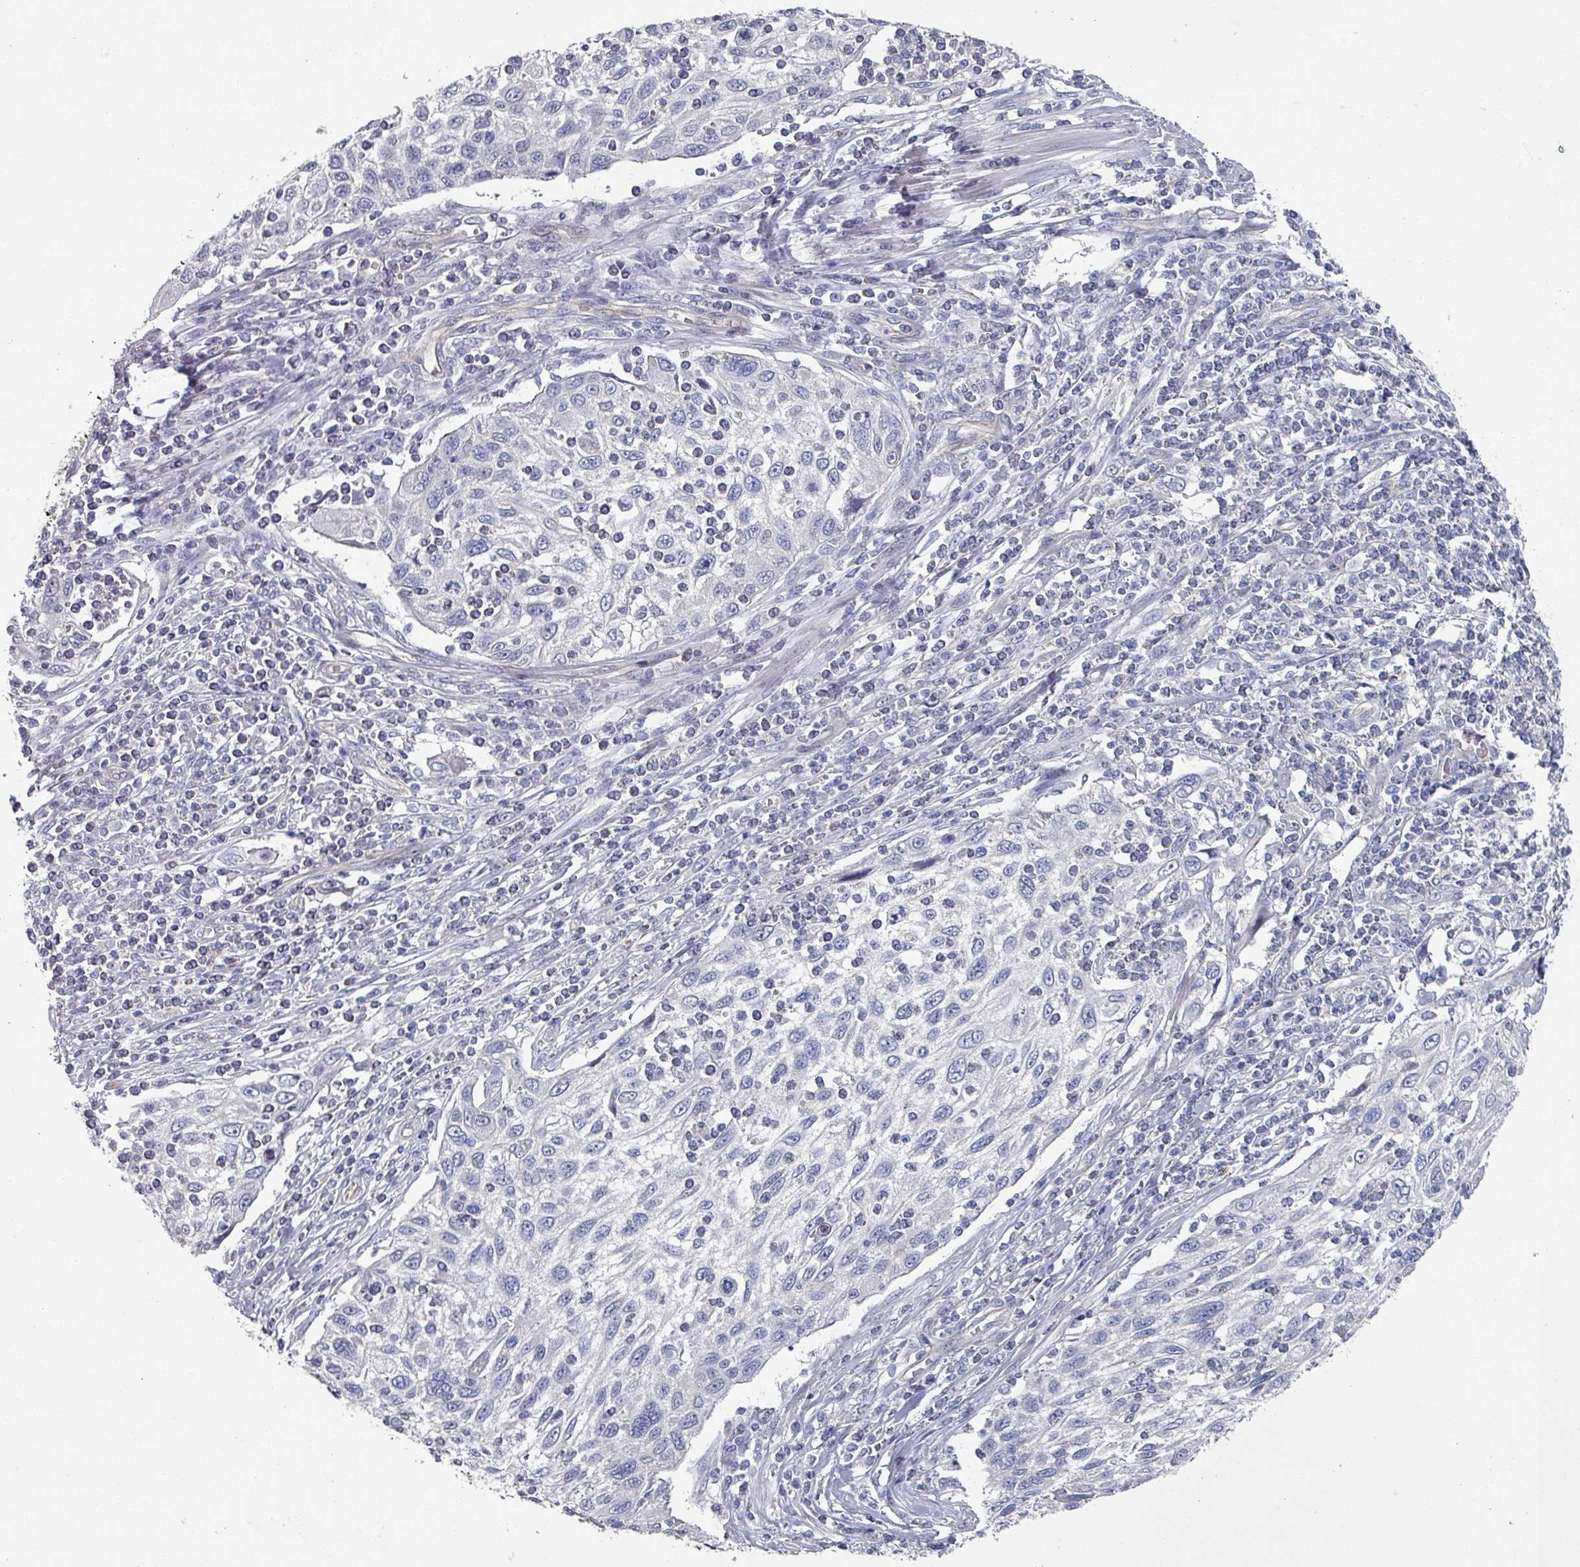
{"staining": {"intensity": "negative", "quantity": "none", "location": "none"}, "tissue": "cervical cancer", "cell_type": "Tumor cells", "image_type": "cancer", "snomed": [{"axis": "morphology", "description": "Squamous cell carcinoma, NOS"}, {"axis": "topography", "description": "Cervix"}], "caption": "Immunohistochemical staining of cervical cancer shows no significant staining in tumor cells.", "gene": "EFL1", "patient": {"sex": "female", "age": 70}}